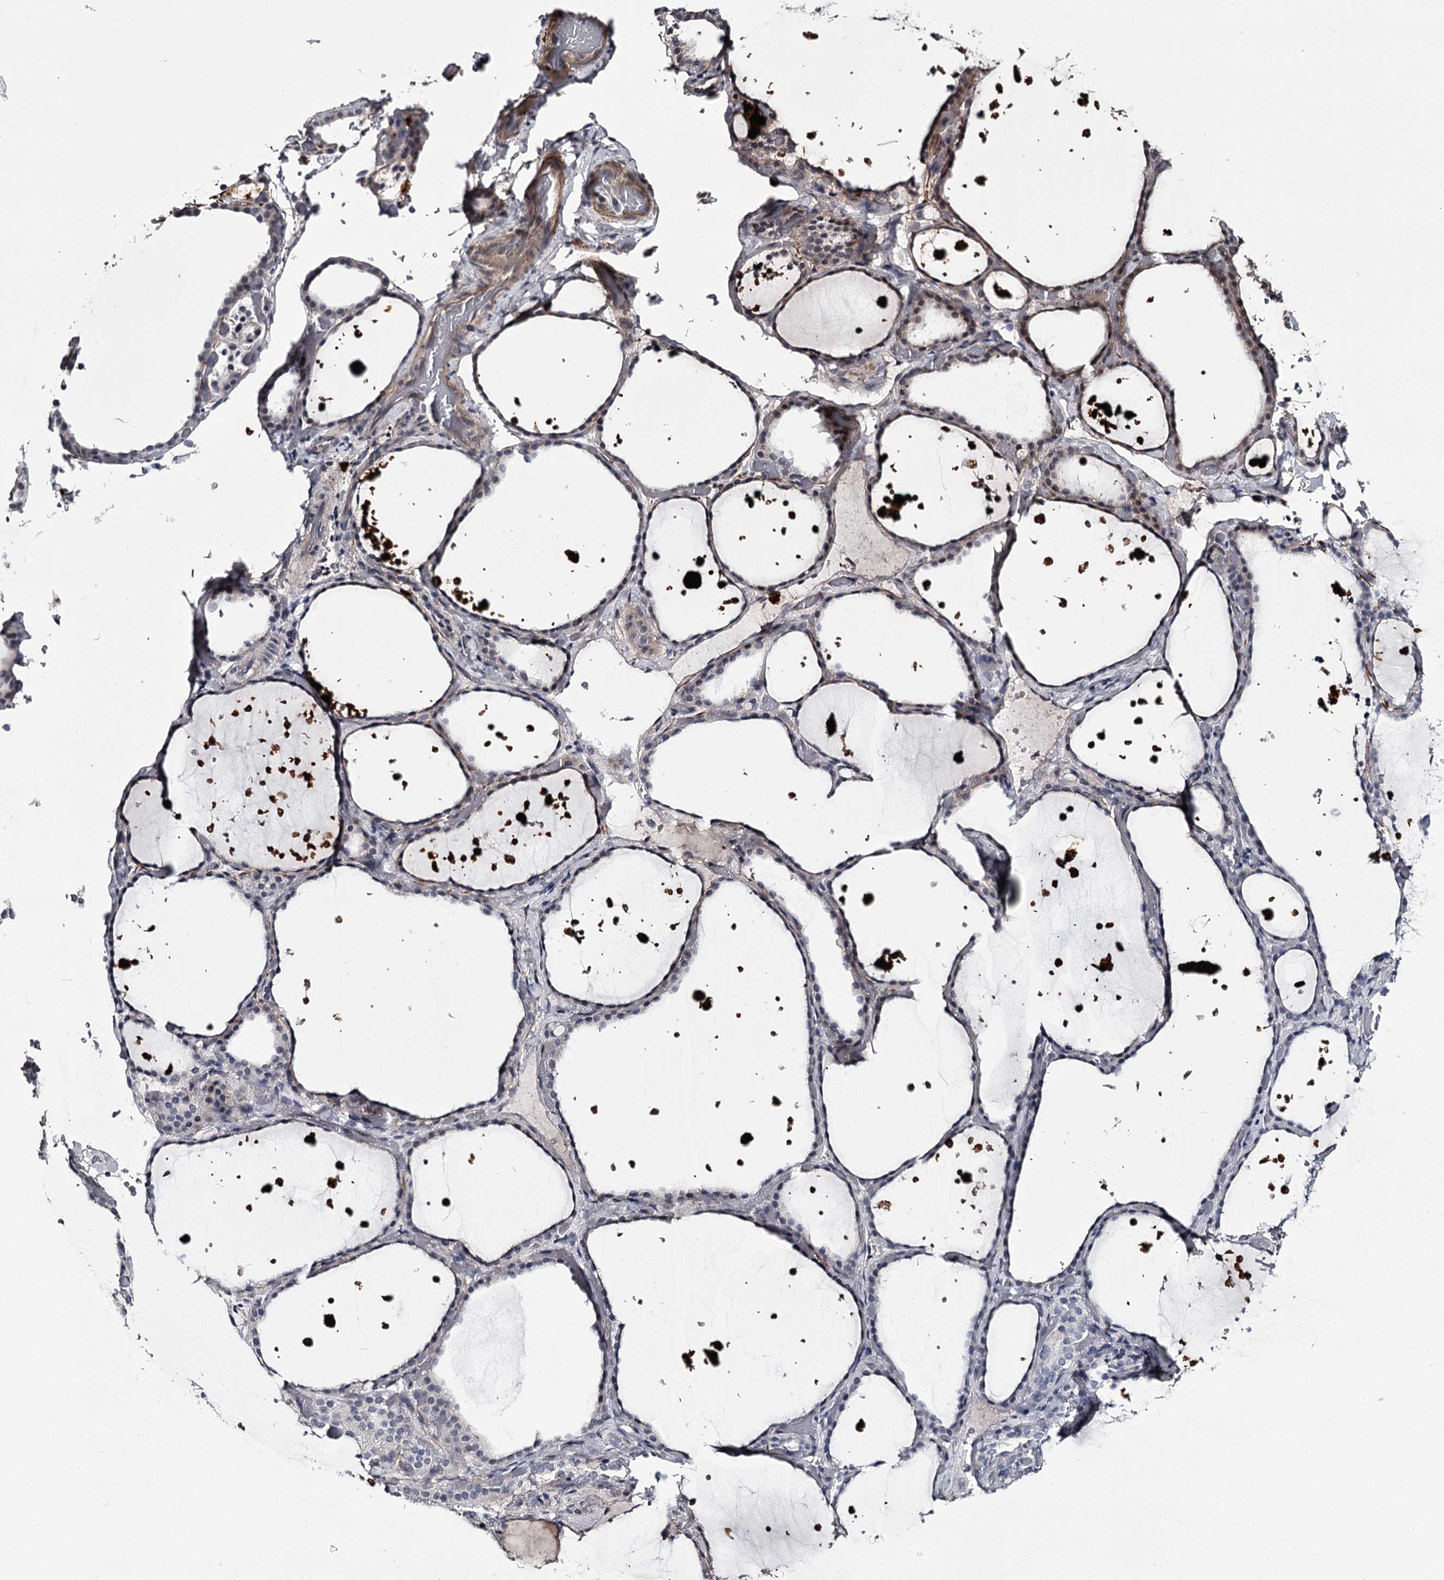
{"staining": {"intensity": "moderate", "quantity": "25%-75%", "location": "cytoplasmic/membranous"}, "tissue": "thyroid gland", "cell_type": "Glandular cells", "image_type": "normal", "snomed": [{"axis": "morphology", "description": "Normal tissue, NOS"}, {"axis": "topography", "description": "Thyroid gland"}], "caption": "A medium amount of moderate cytoplasmic/membranous staining is seen in about 25%-75% of glandular cells in benign thyroid gland.", "gene": "CWF19L2", "patient": {"sex": "female", "age": 44}}